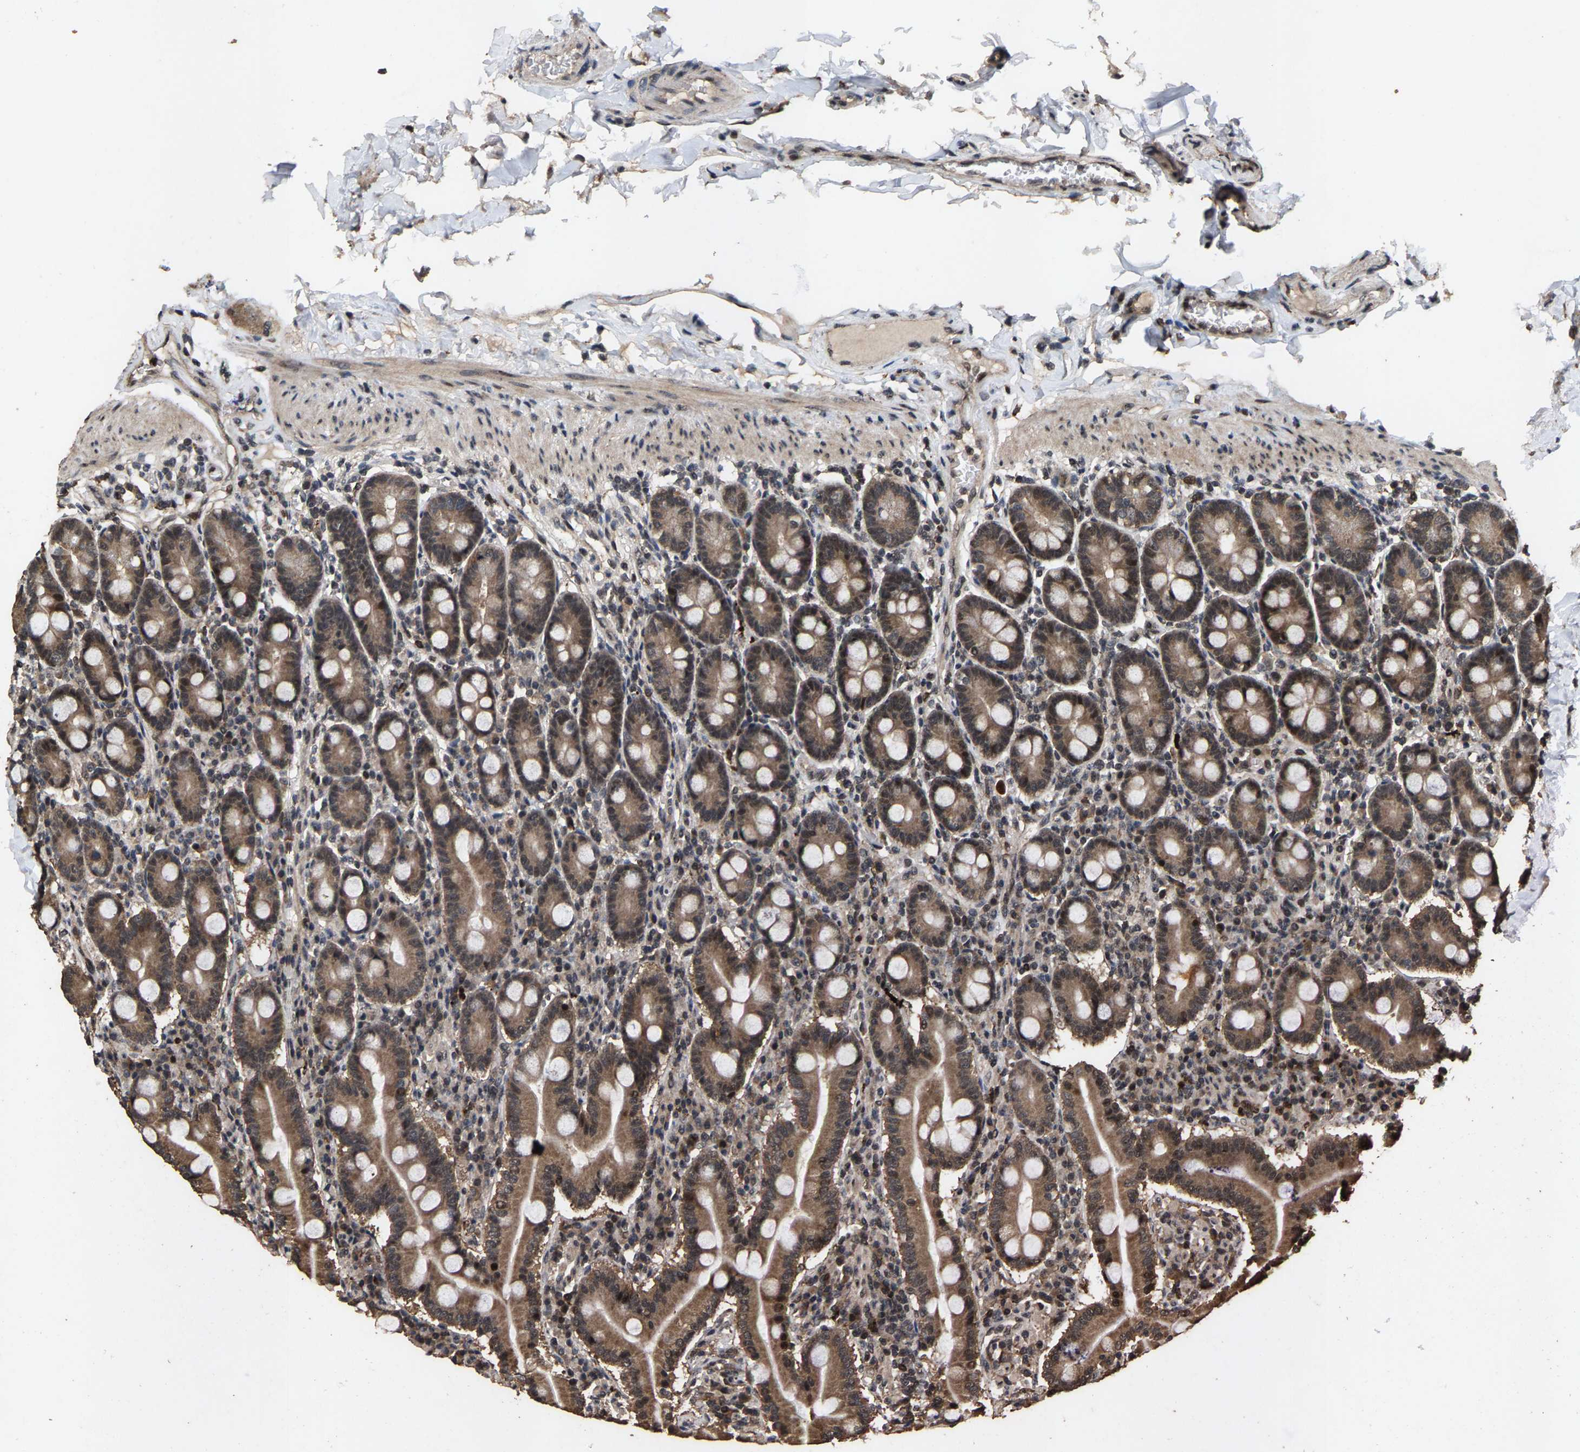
{"staining": {"intensity": "moderate", "quantity": ">75%", "location": "cytoplasmic/membranous"}, "tissue": "duodenum", "cell_type": "Glandular cells", "image_type": "normal", "snomed": [{"axis": "morphology", "description": "Normal tissue, NOS"}, {"axis": "topography", "description": "Duodenum"}], "caption": "Immunohistochemical staining of benign human duodenum exhibits >75% levels of moderate cytoplasmic/membranous protein staining in approximately >75% of glandular cells. (DAB IHC with brightfield microscopy, high magnification).", "gene": "HAUS6", "patient": {"sex": "male", "age": 50}}